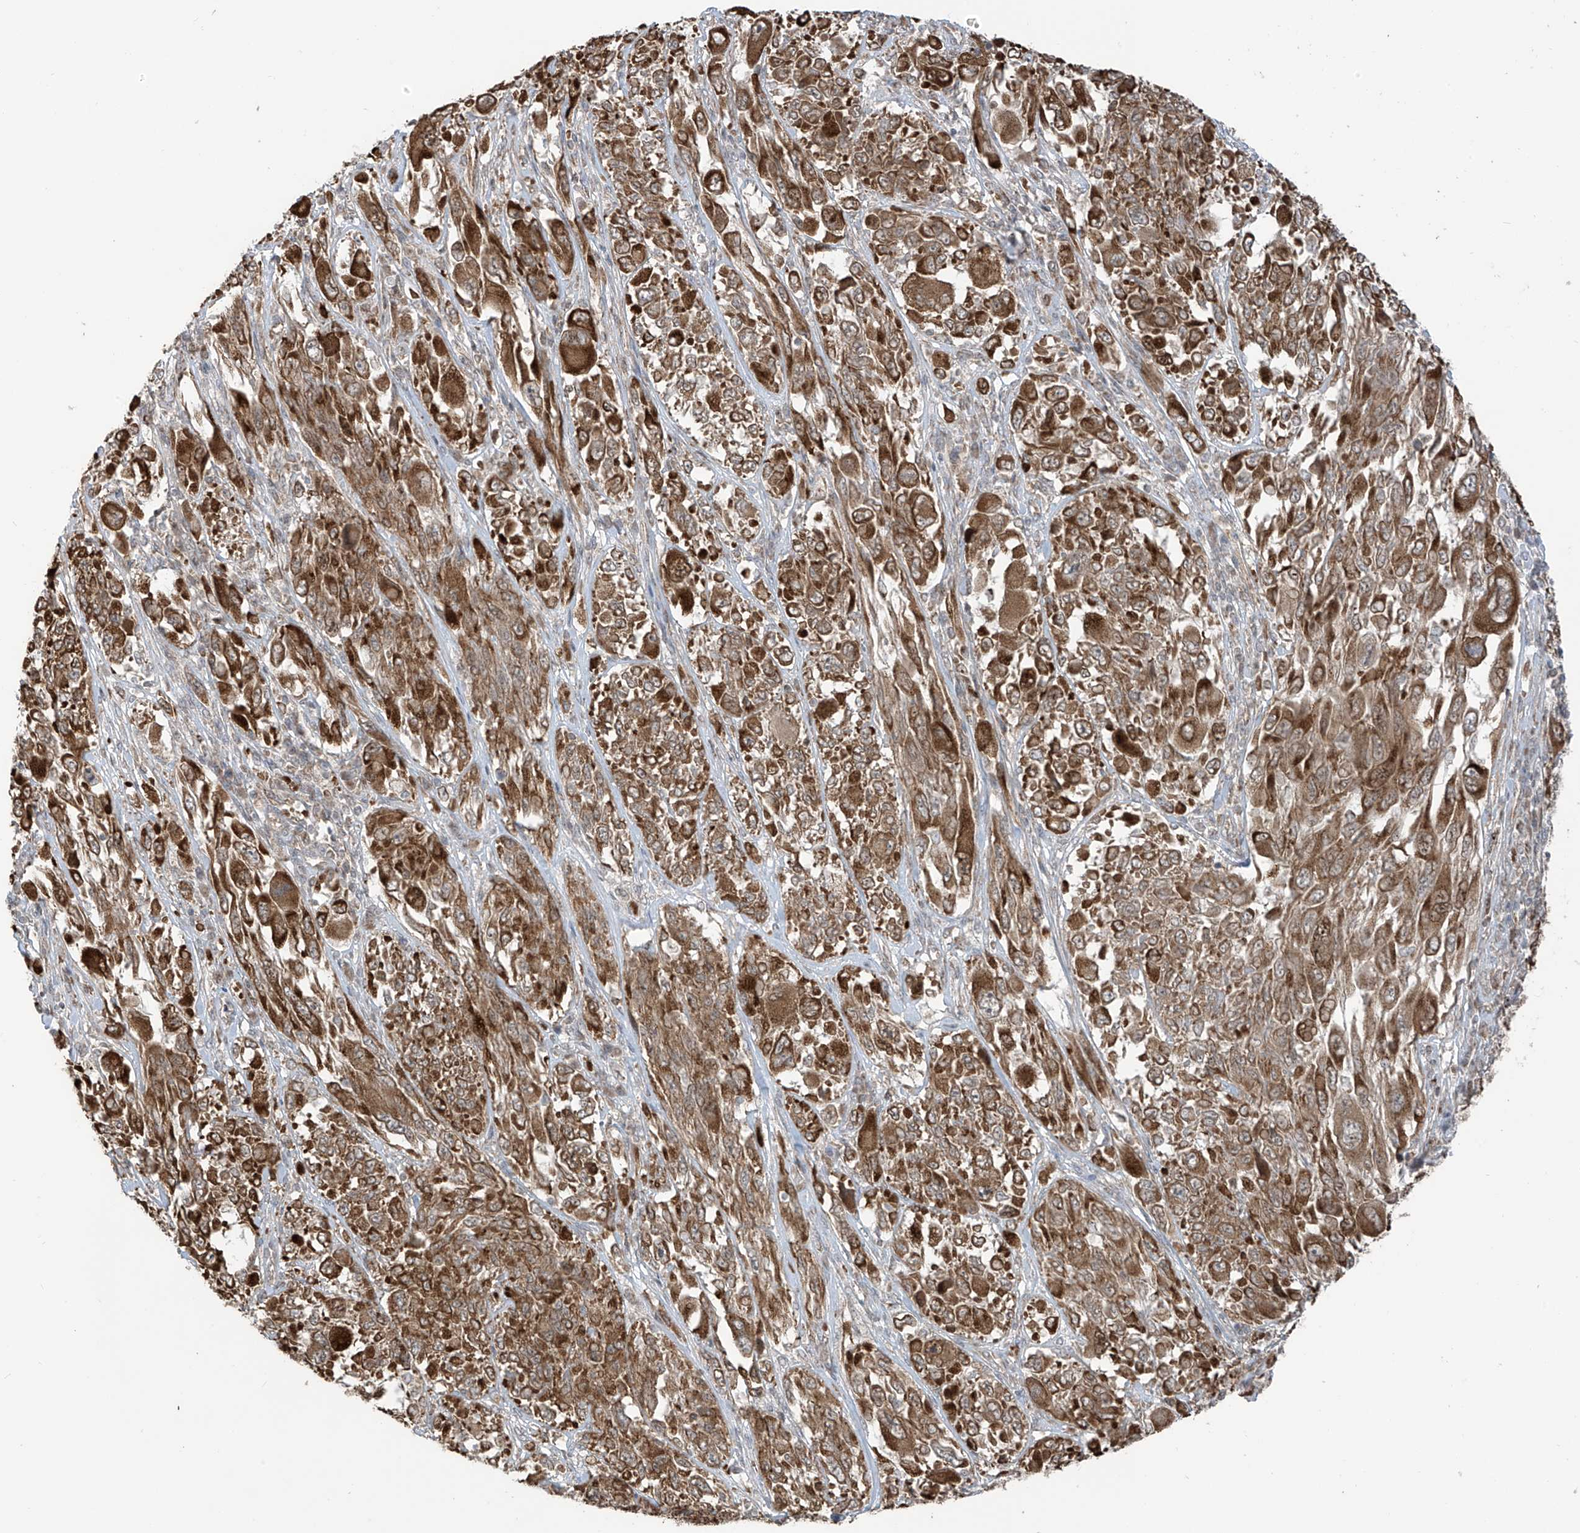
{"staining": {"intensity": "strong", "quantity": ">75%", "location": "cytoplasmic/membranous"}, "tissue": "melanoma", "cell_type": "Tumor cells", "image_type": "cancer", "snomed": [{"axis": "morphology", "description": "Malignant melanoma, NOS"}, {"axis": "topography", "description": "Skin"}], "caption": "IHC histopathology image of neoplastic tissue: human malignant melanoma stained using immunohistochemistry (IHC) displays high levels of strong protein expression localized specifically in the cytoplasmic/membranous of tumor cells, appearing as a cytoplasmic/membranous brown color.", "gene": "PDE11A", "patient": {"sex": "female", "age": 91}}